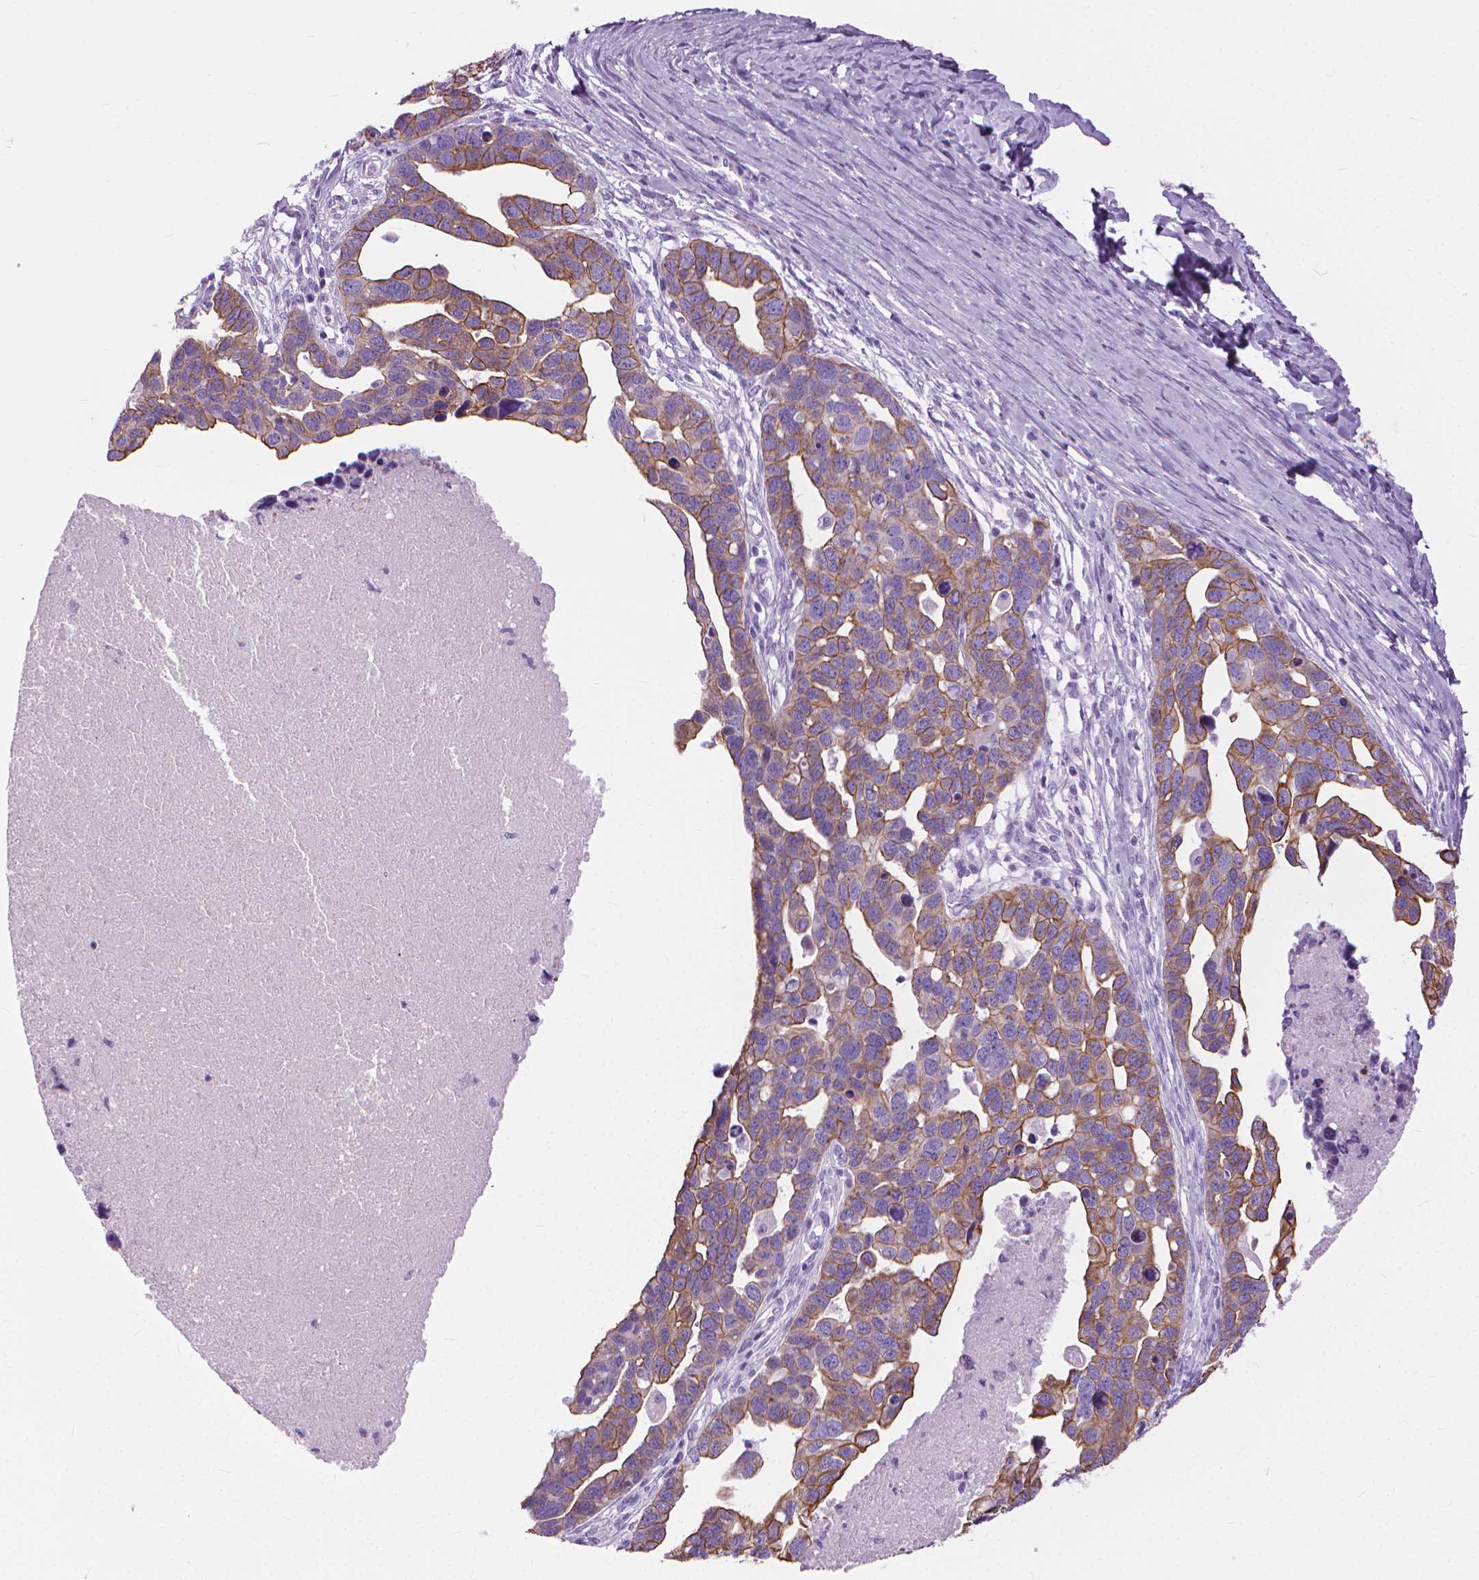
{"staining": {"intensity": "moderate", "quantity": "25%-75%", "location": "cytoplasmic/membranous"}, "tissue": "ovarian cancer", "cell_type": "Tumor cells", "image_type": "cancer", "snomed": [{"axis": "morphology", "description": "Cystadenocarcinoma, serous, NOS"}, {"axis": "topography", "description": "Ovary"}], "caption": "This histopathology image reveals immunohistochemistry staining of ovarian serous cystadenocarcinoma, with medium moderate cytoplasmic/membranous staining in approximately 25%-75% of tumor cells.", "gene": "HTR2B", "patient": {"sex": "female", "age": 54}}